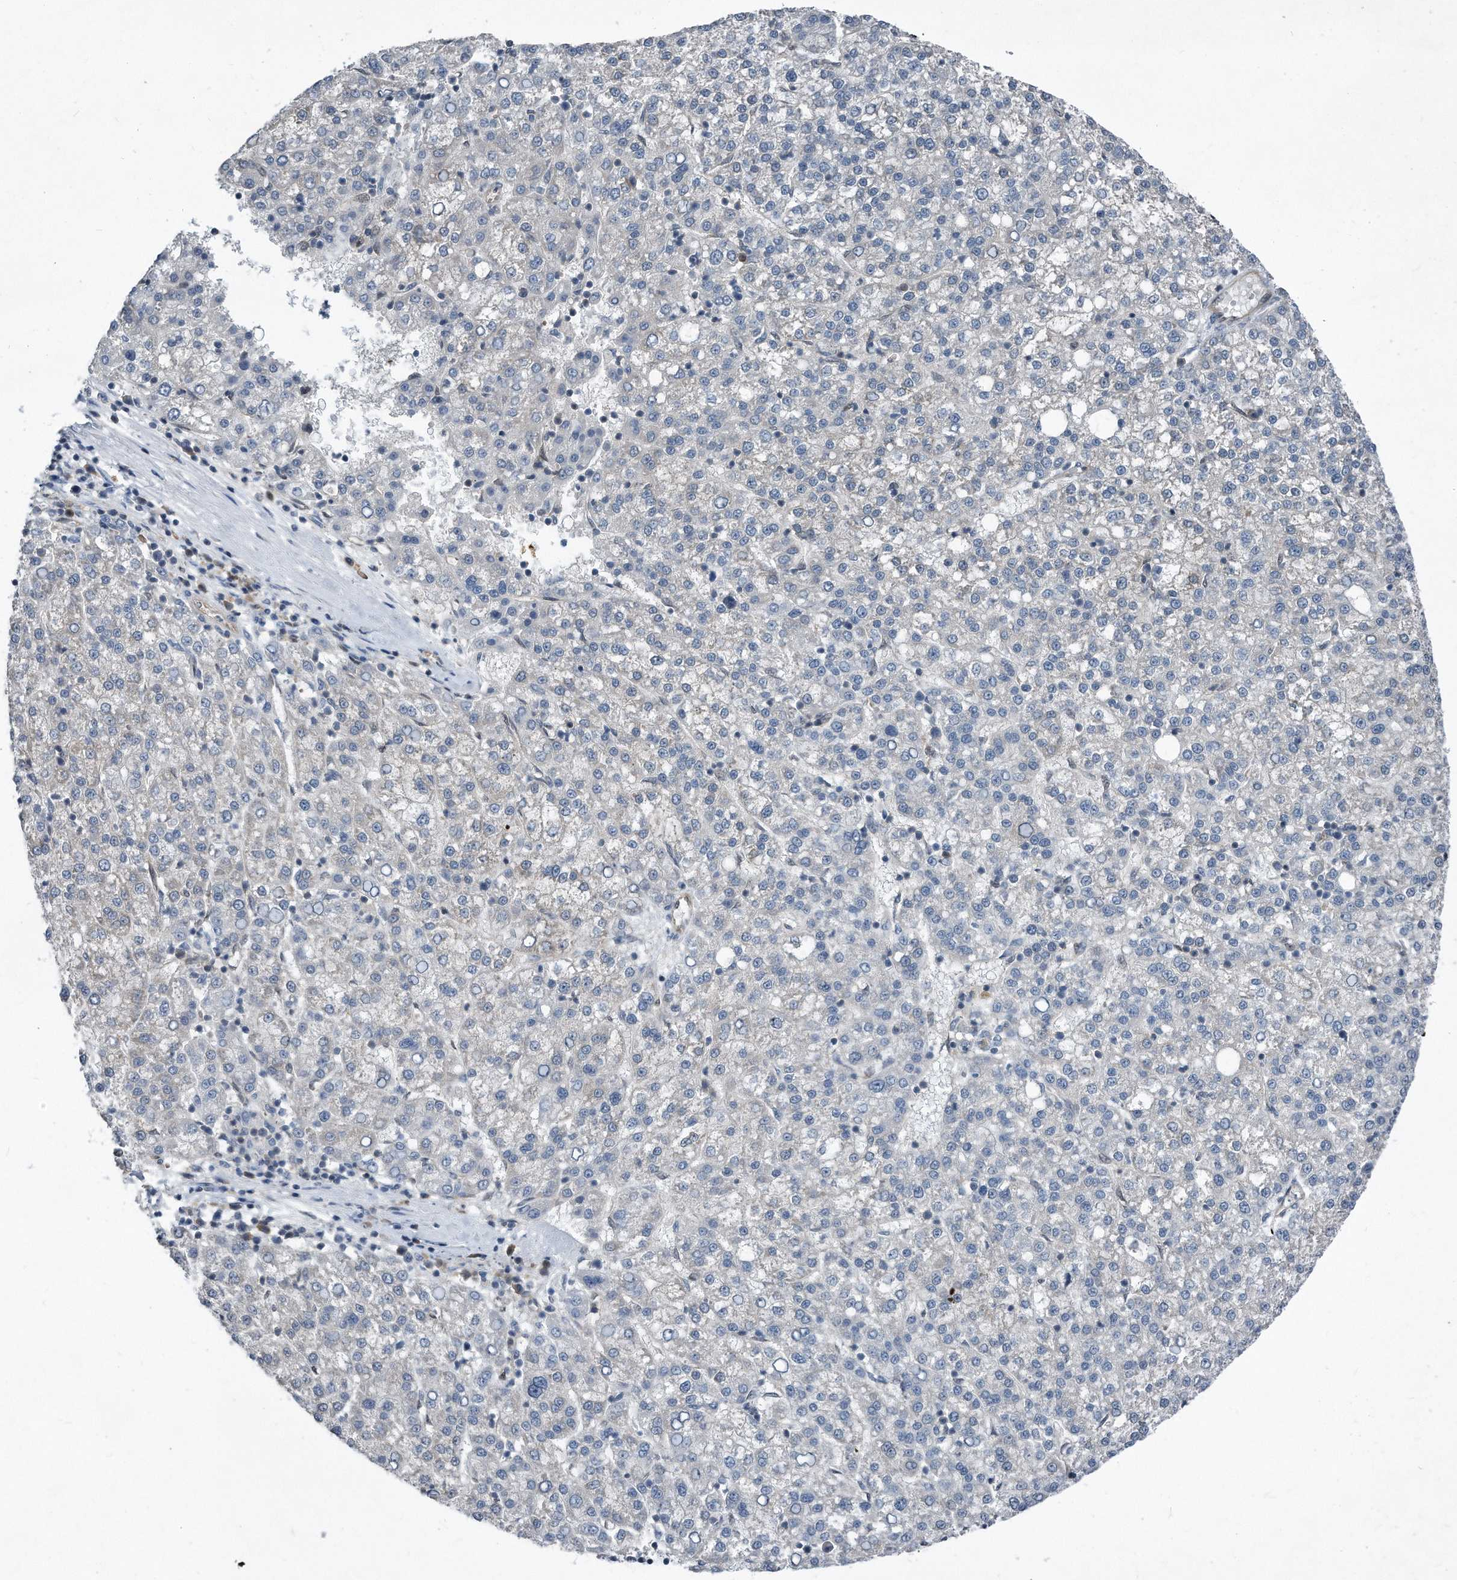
{"staining": {"intensity": "negative", "quantity": "none", "location": "none"}, "tissue": "liver cancer", "cell_type": "Tumor cells", "image_type": "cancer", "snomed": [{"axis": "morphology", "description": "Carcinoma, Hepatocellular, NOS"}, {"axis": "topography", "description": "Liver"}], "caption": "DAB immunohistochemical staining of liver cancer displays no significant positivity in tumor cells.", "gene": "MAP2K6", "patient": {"sex": "female", "age": 58}}